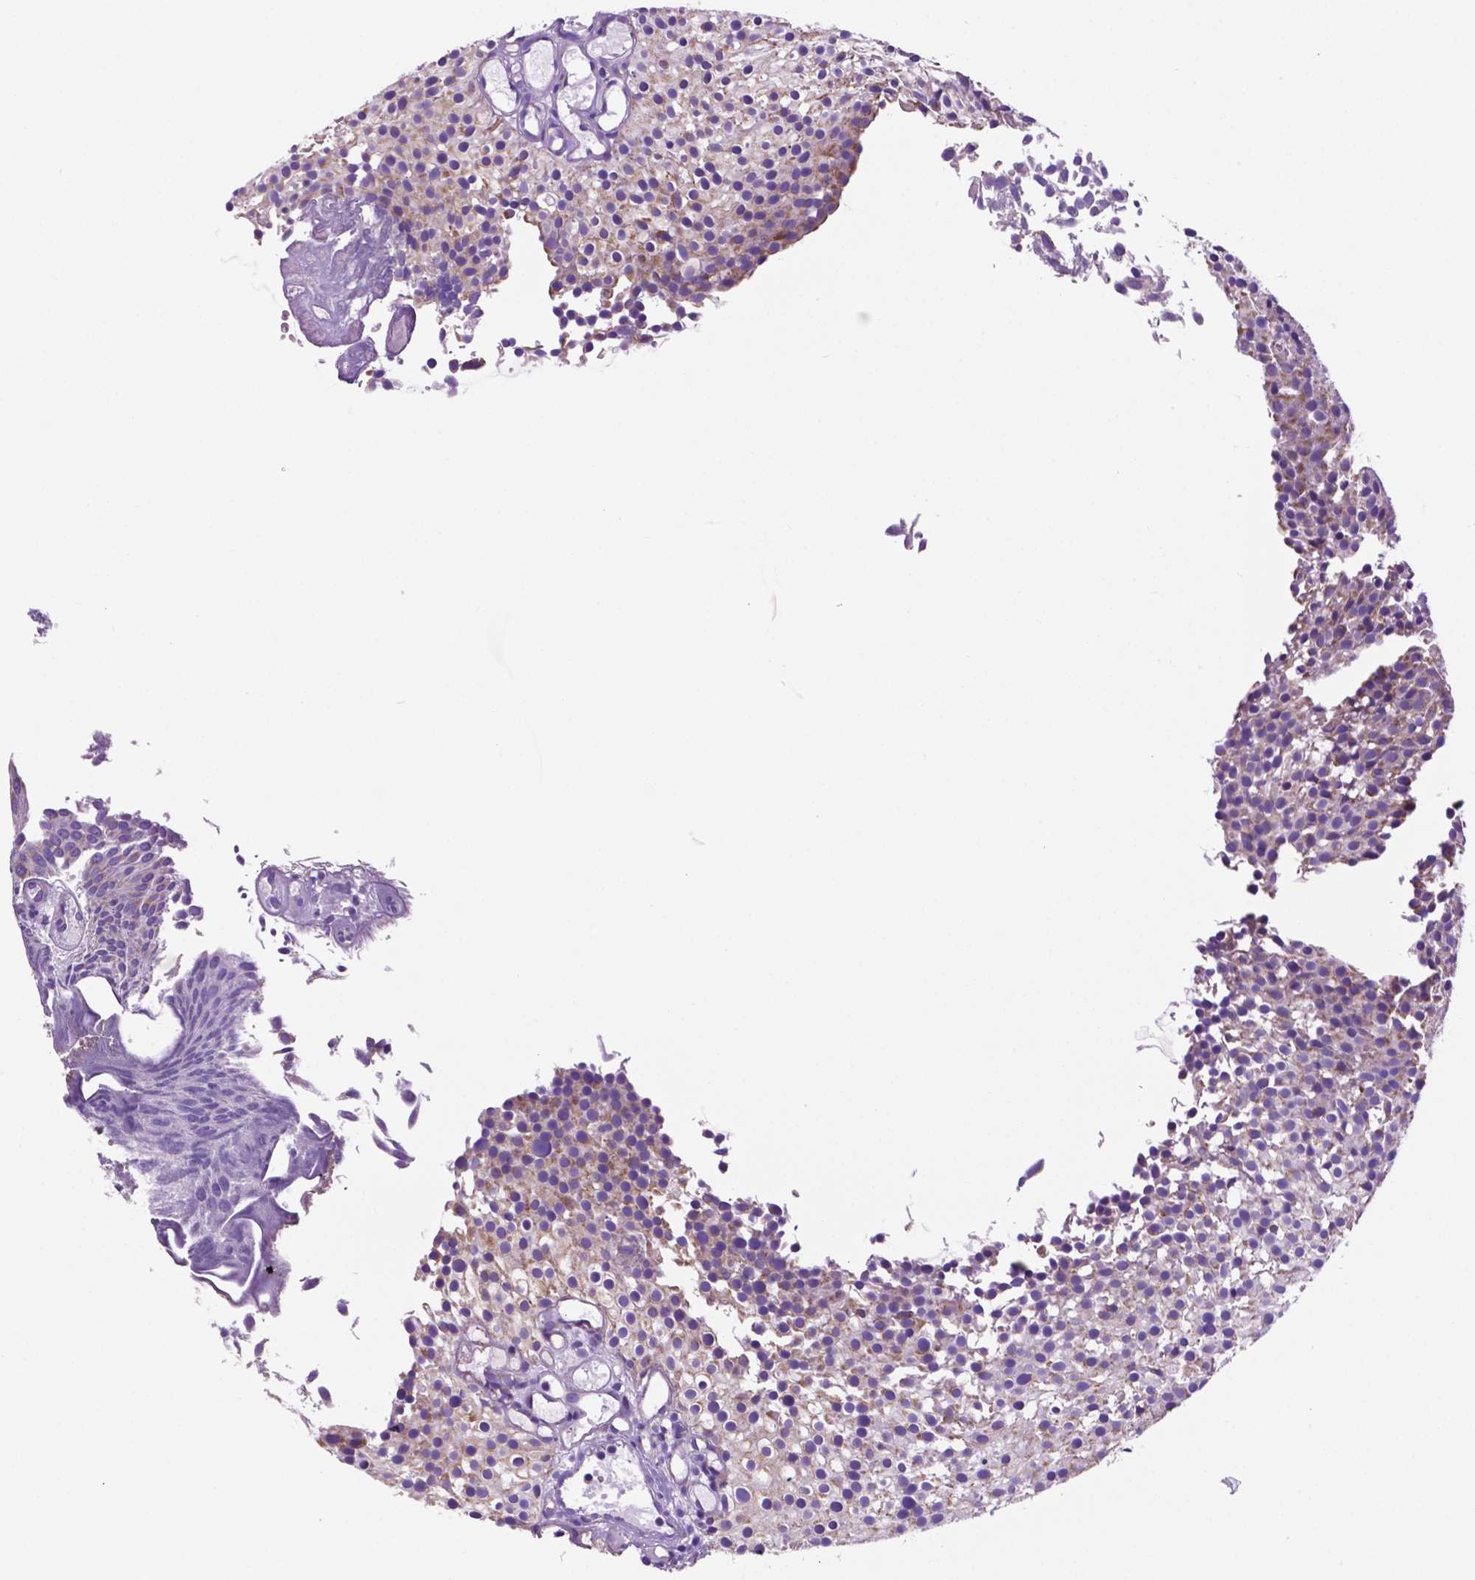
{"staining": {"intensity": "weak", "quantity": "<25%", "location": "cytoplasmic/membranous"}, "tissue": "urothelial cancer", "cell_type": "Tumor cells", "image_type": "cancer", "snomed": [{"axis": "morphology", "description": "Urothelial carcinoma, Low grade"}, {"axis": "topography", "description": "Urinary bladder"}], "caption": "Tumor cells show no significant expression in urothelial cancer. Brightfield microscopy of immunohistochemistry (IHC) stained with DAB (brown) and hematoxylin (blue), captured at high magnification.", "gene": "TMEM121B", "patient": {"sex": "male", "age": 63}}